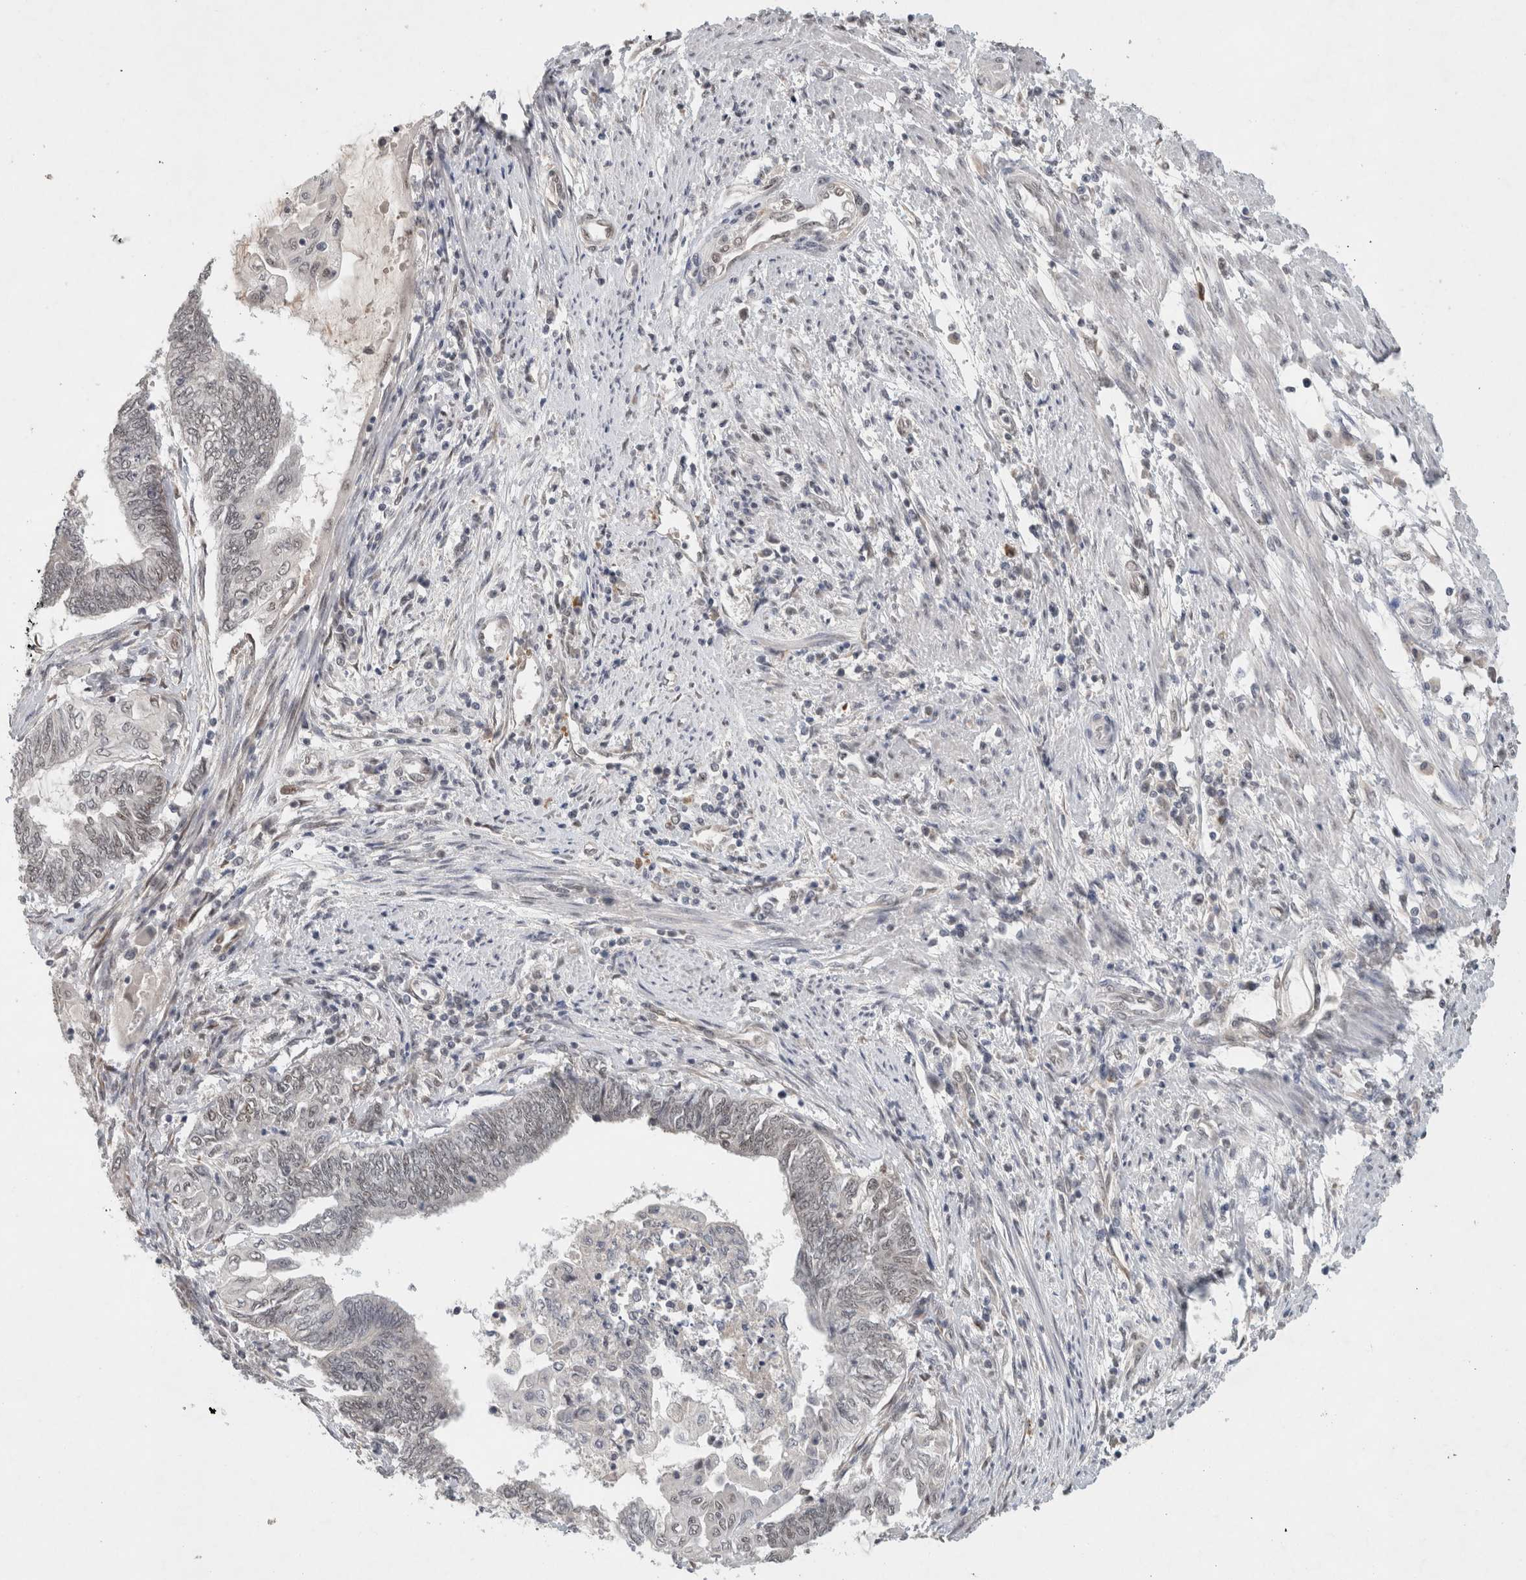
{"staining": {"intensity": "negative", "quantity": "none", "location": "none"}, "tissue": "endometrial cancer", "cell_type": "Tumor cells", "image_type": "cancer", "snomed": [{"axis": "morphology", "description": "Adenocarcinoma, NOS"}, {"axis": "topography", "description": "Uterus"}, {"axis": "topography", "description": "Endometrium"}], "caption": "Immunohistochemistry (IHC) histopathology image of endometrial adenocarcinoma stained for a protein (brown), which reveals no expression in tumor cells. Nuclei are stained in blue.", "gene": "DDX42", "patient": {"sex": "female", "age": 70}}